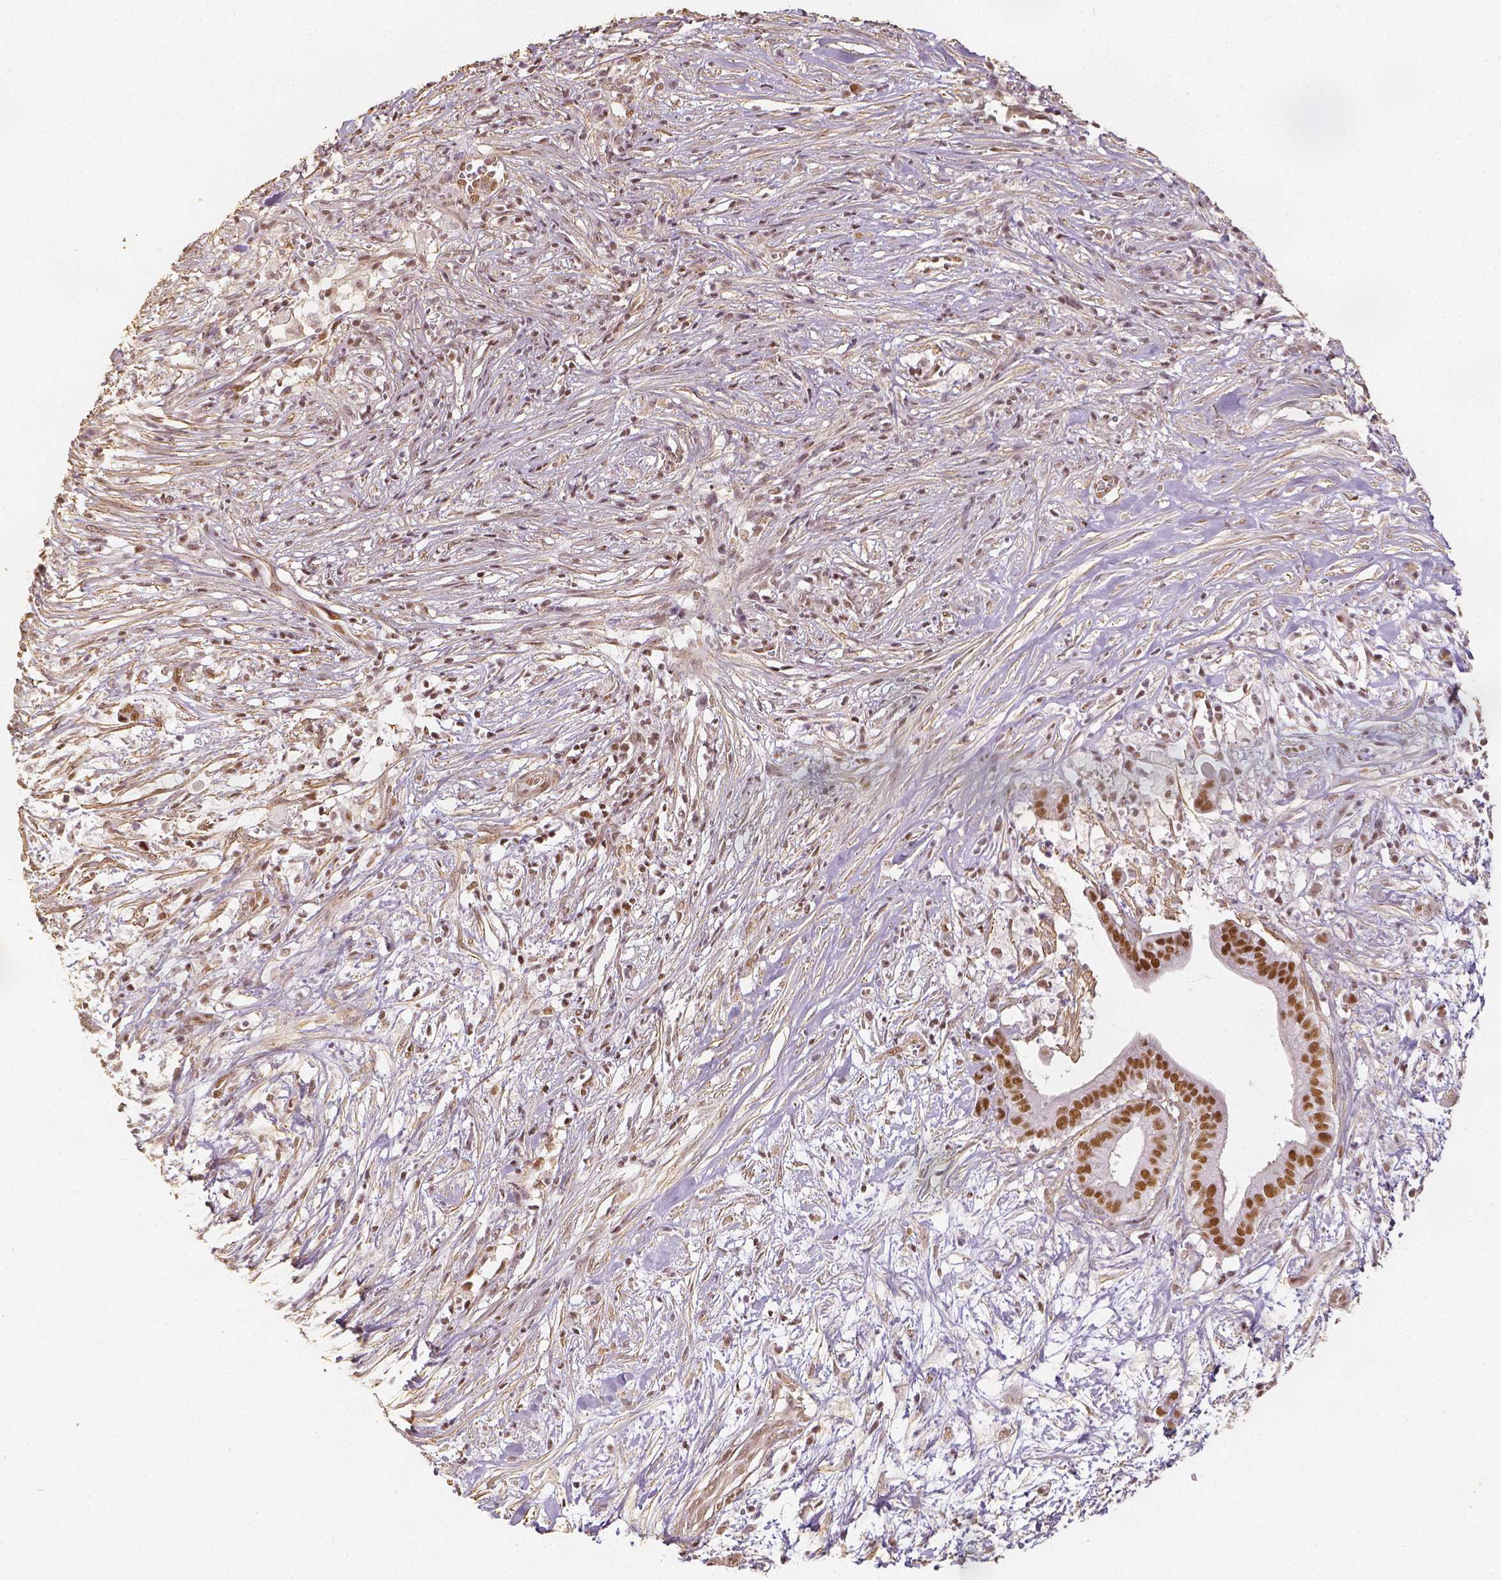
{"staining": {"intensity": "moderate", "quantity": ">75%", "location": "nuclear"}, "tissue": "pancreatic cancer", "cell_type": "Tumor cells", "image_type": "cancer", "snomed": [{"axis": "morphology", "description": "Adenocarcinoma, NOS"}, {"axis": "topography", "description": "Pancreas"}], "caption": "Human pancreatic adenocarcinoma stained with a brown dye reveals moderate nuclear positive positivity in about >75% of tumor cells.", "gene": "HDAC1", "patient": {"sex": "male", "age": 61}}